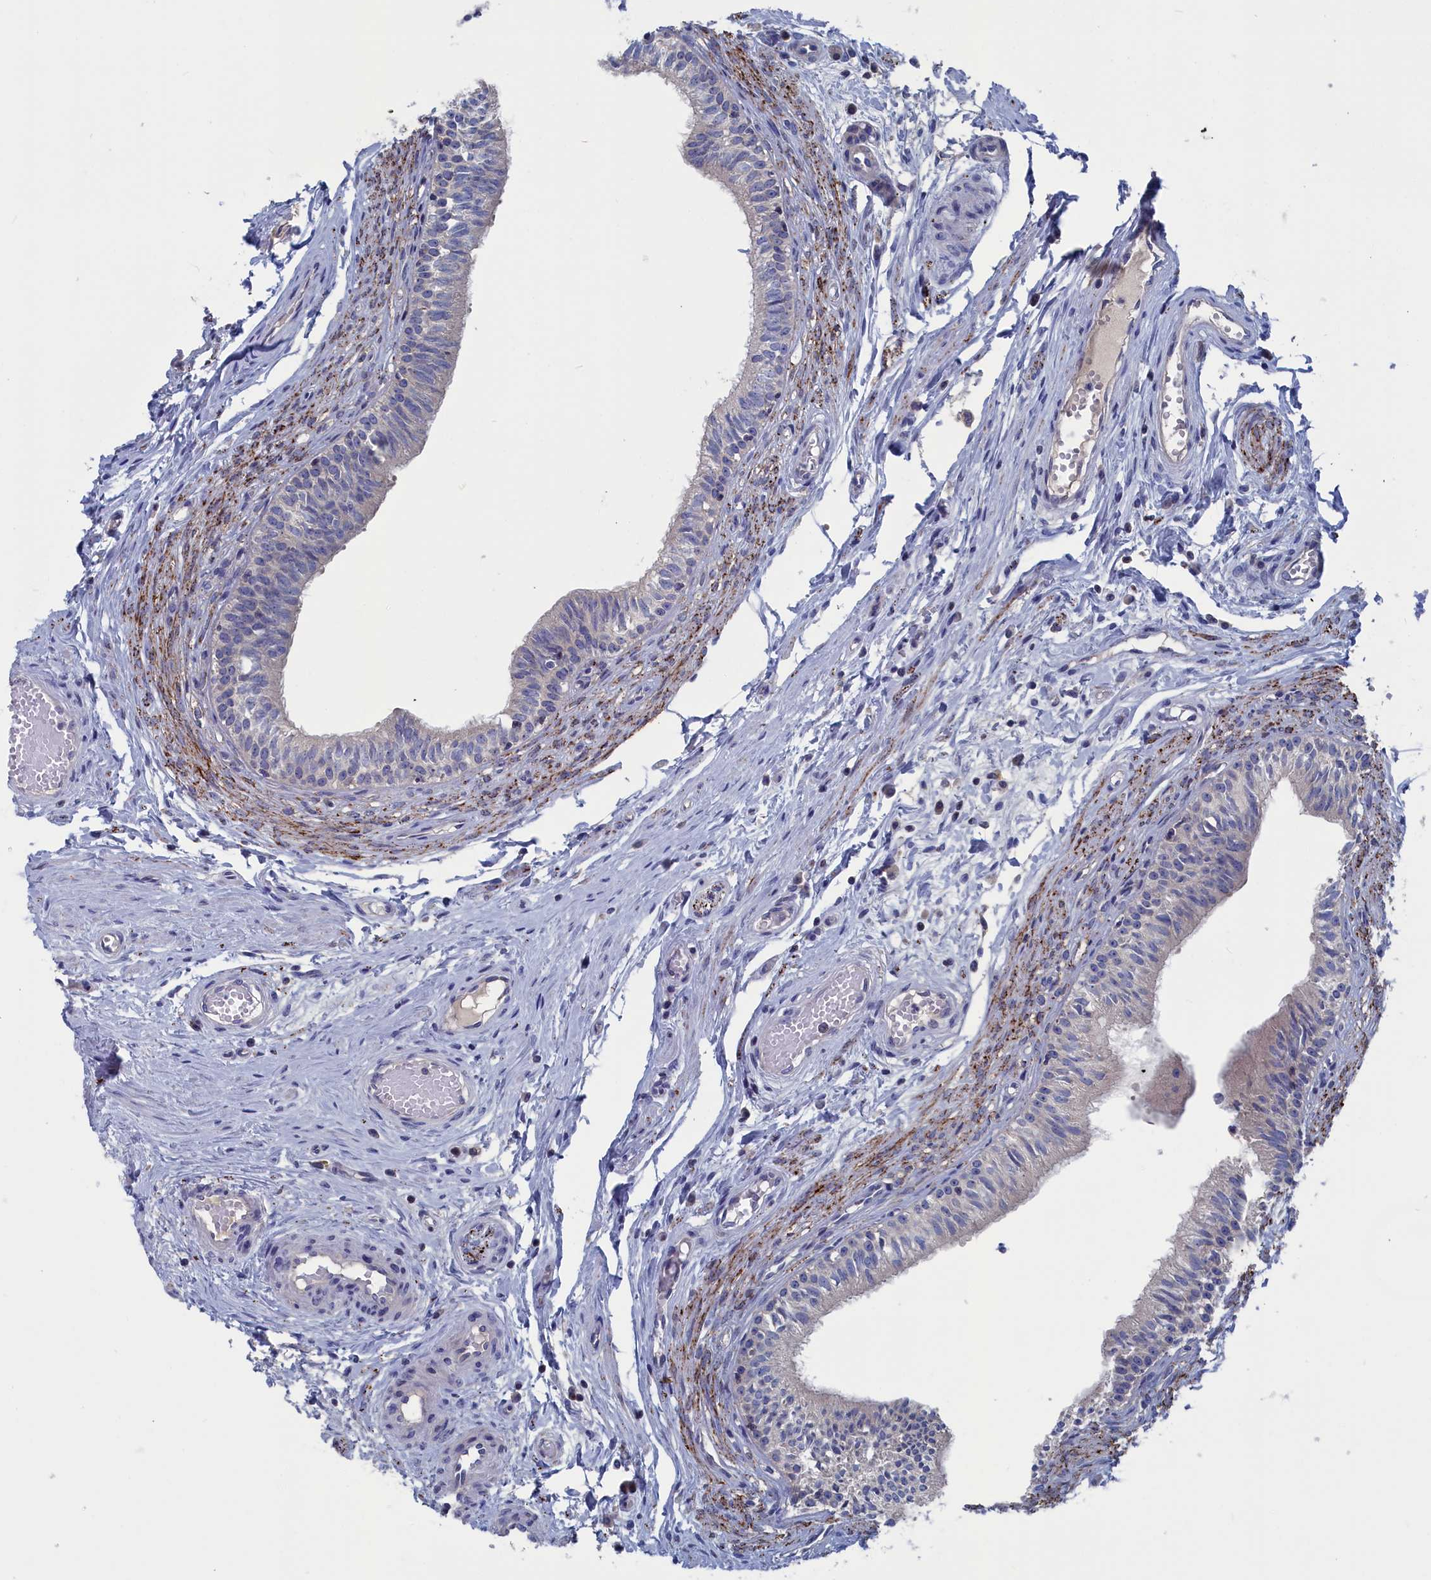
{"staining": {"intensity": "weak", "quantity": "<25%", "location": "cytoplasmic/membranous"}, "tissue": "epididymis", "cell_type": "Glandular cells", "image_type": "normal", "snomed": [{"axis": "morphology", "description": "Normal tissue, NOS"}, {"axis": "topography", "description": "Epididymis, spermatic cord, NOS"}], "caption": "High power microscopy image of an immunohistochemistry (IHC) photomicrograph of normal epididymis, revealing no significant staining in glandular cells. The staining was performed using DAB (3,3'-diaminobenzidine) to visualize the protein expression in brown, while the nuclei were stained in blue with hematoxylin (Magnification: 20x).", "gene": "CEND1", "patient": {"sex": "male", "age": 22}}